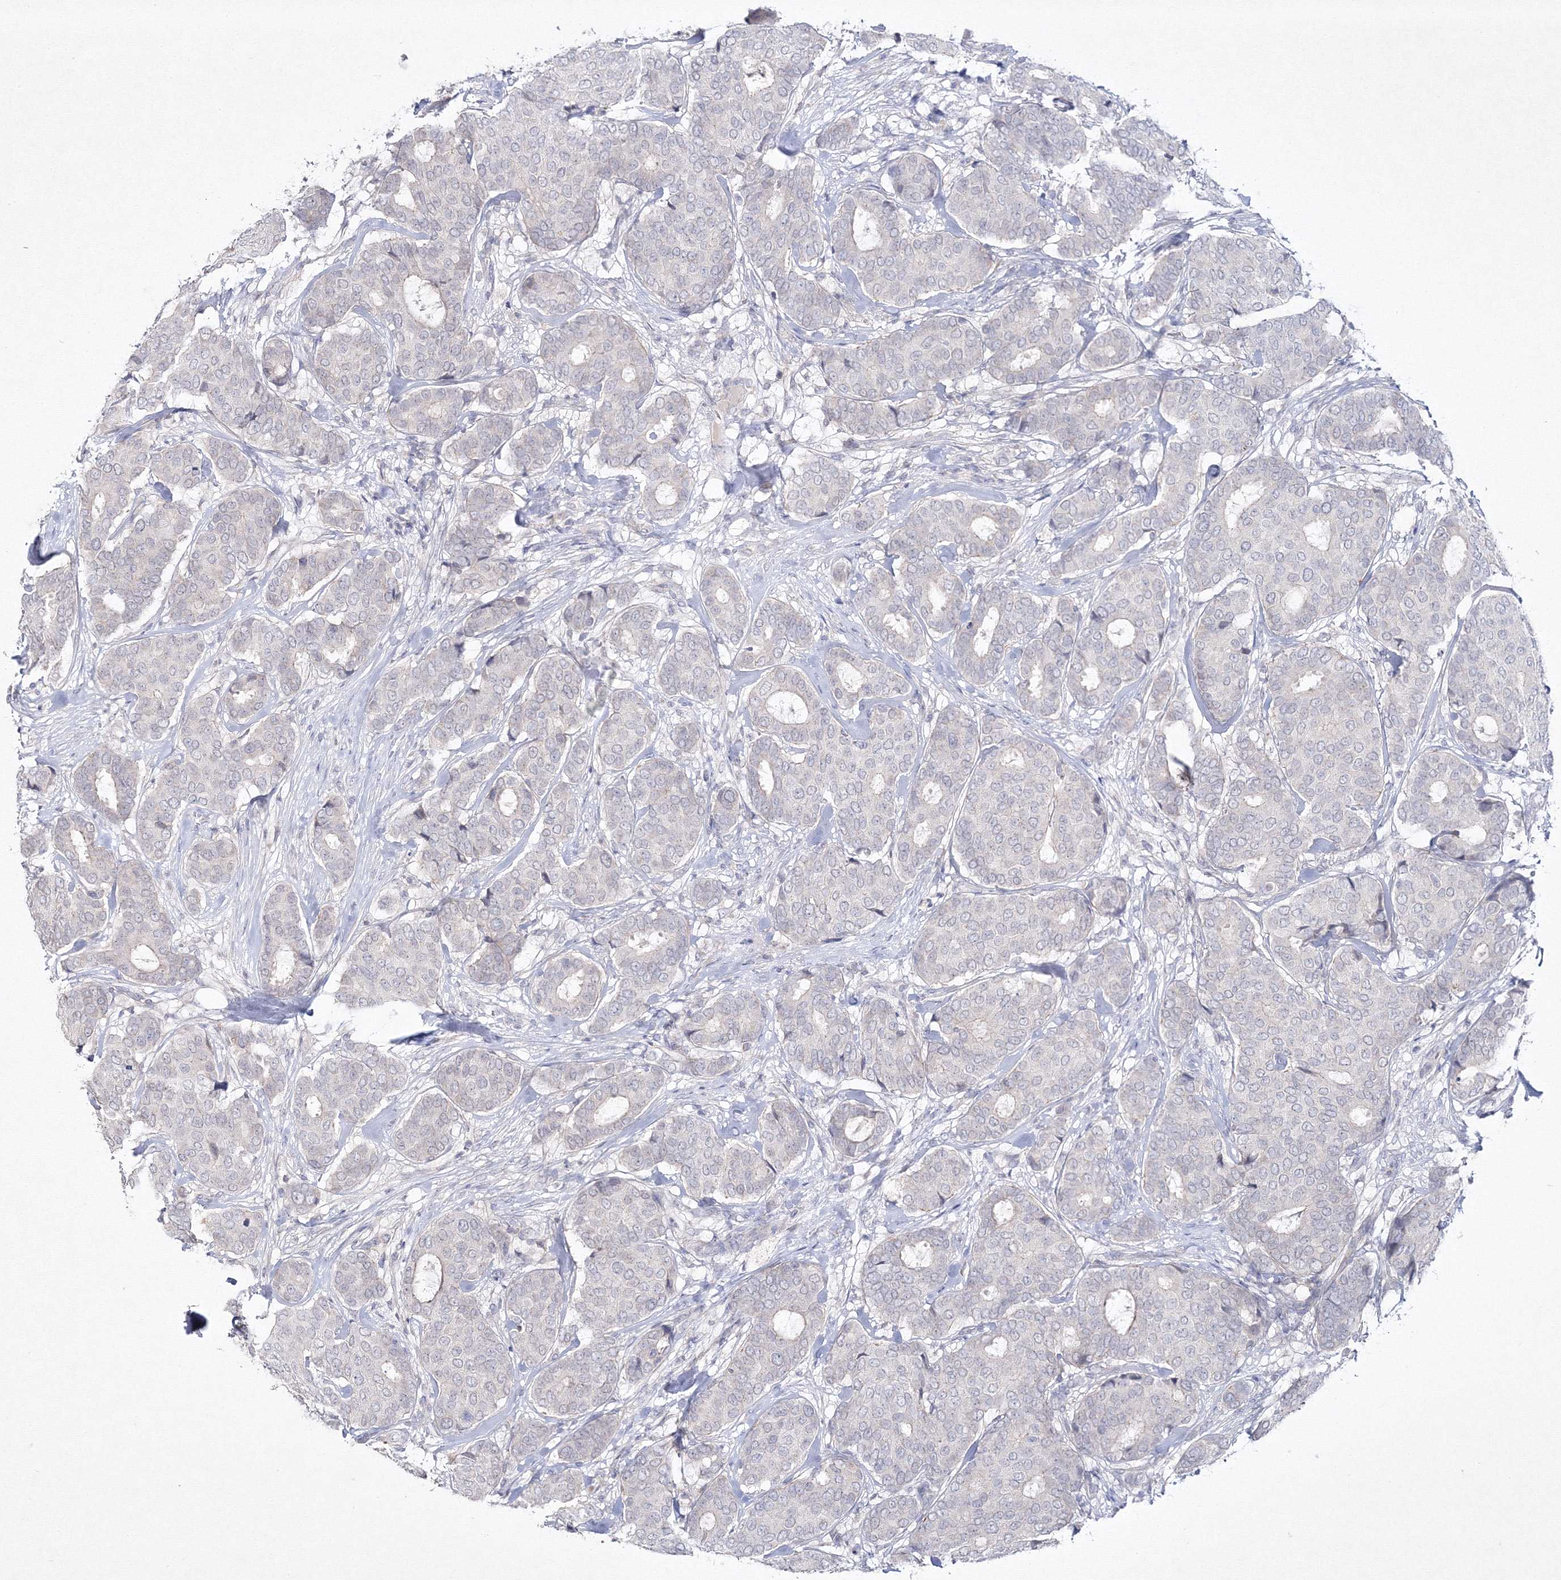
{"staining": {"intensity": "negative", "quantity": "none", "location": "none"}, "tissue": "breast cancer", "cell_type": "Tumor cells", "image_type": "cancer", "snomed": [{"axis": "morphology", "description": "Duct carcinoma"}, {"axis": "topography", "description": "Breast"}], "caption": "The micrograph displays no significant expression in tumor cells of breast cancer.", "gene": "NEU4", "patient": {"sex": "female", "age": 75}}